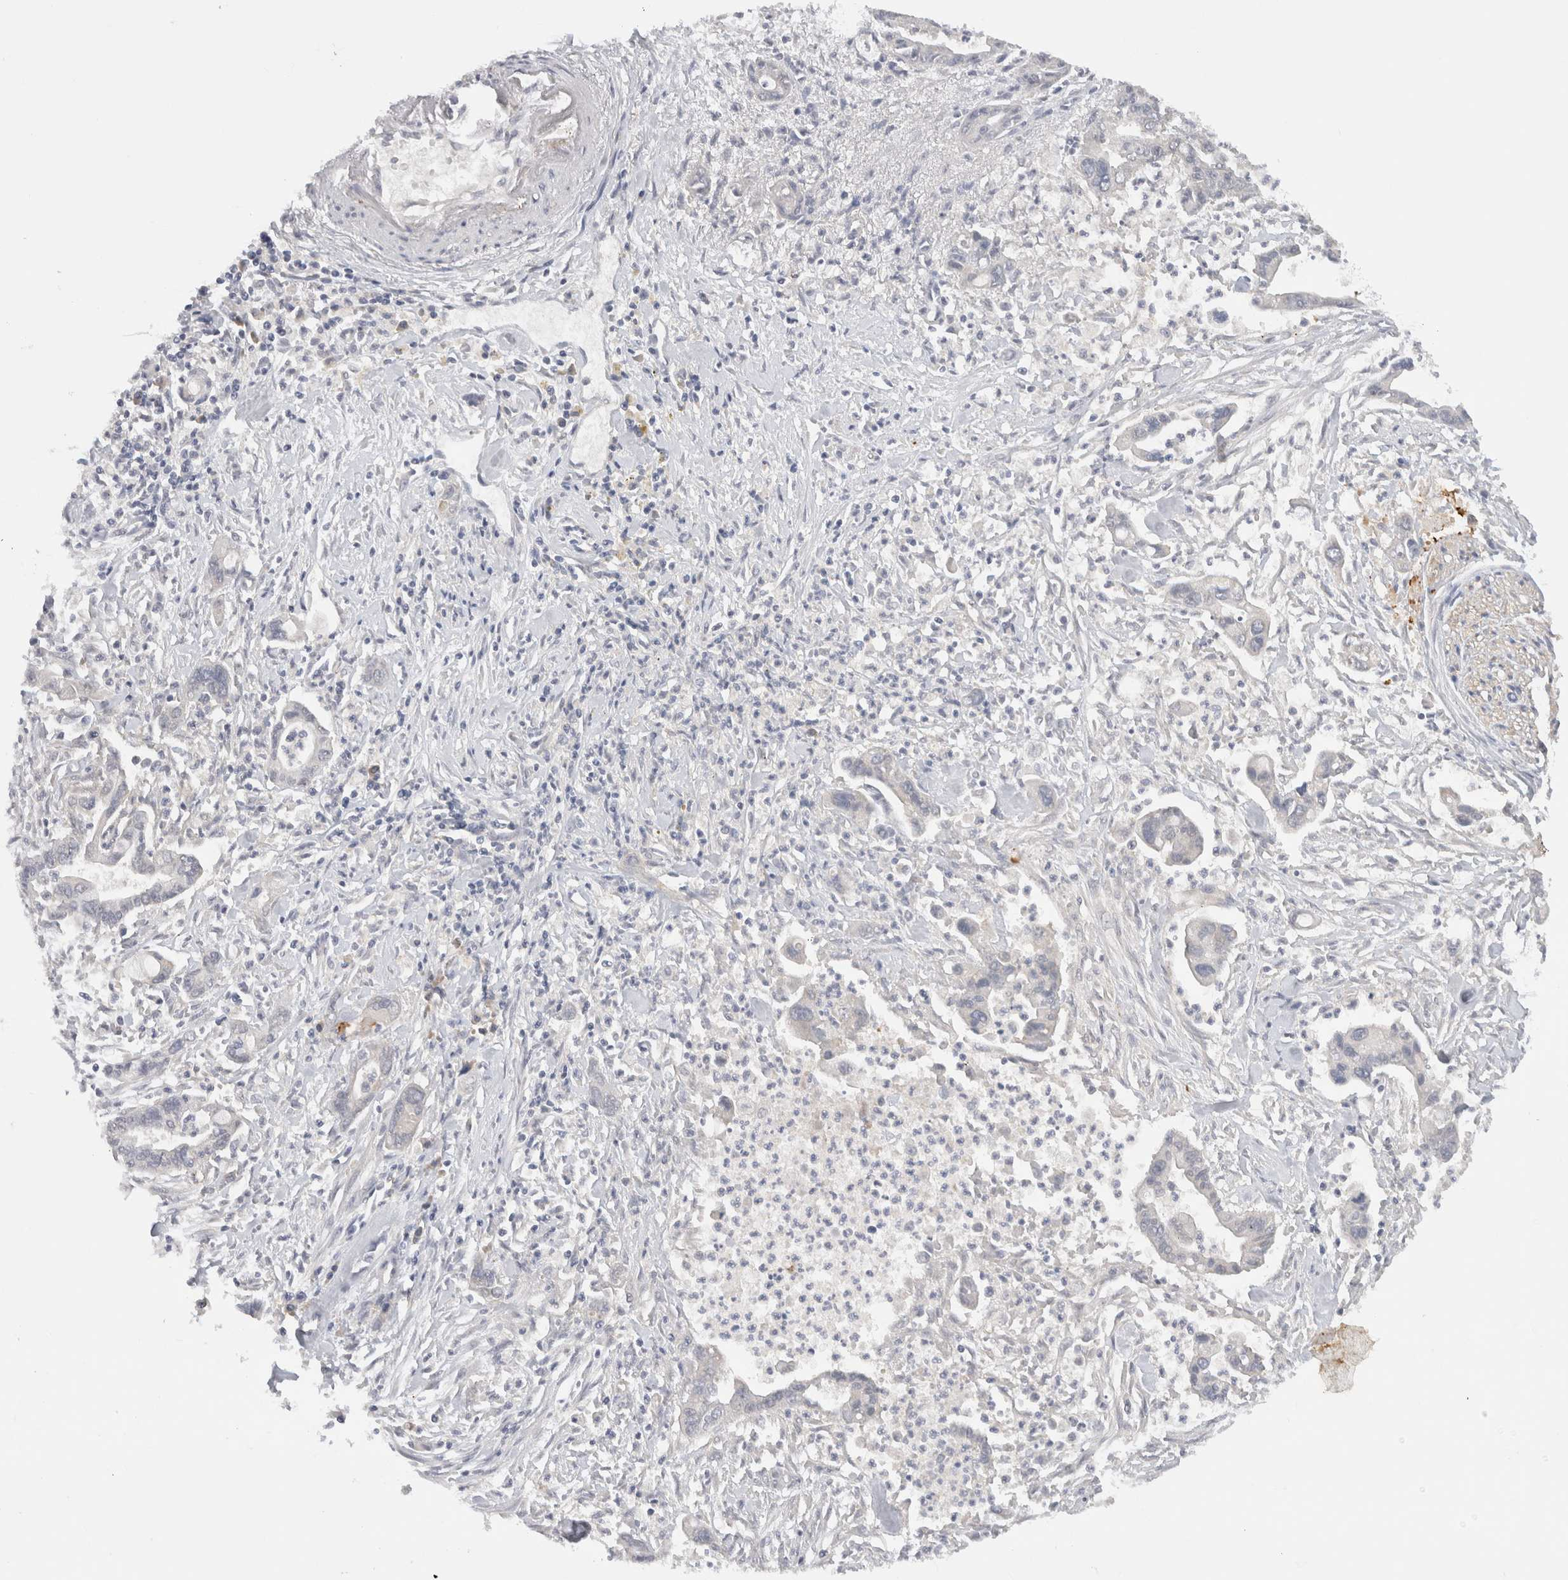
{"staining": {"intensity": "negative", "quantity": "none", "location": "none"}, "tissue": "pancreatic cancer", "cell_type": "Tumor cells", "image_type": "cancer", "snomed": [{"axis": "morphology", "description": "Adenocarcinoma, NOS"}, {"axis": "topography", "description": "Pancreas"}], "caption": "There is no significant positivity in tumor cells of pancreatic adenocarcinoma.", "gene": "CHRM4", "patient": {"sex": "male", "age": 70}}